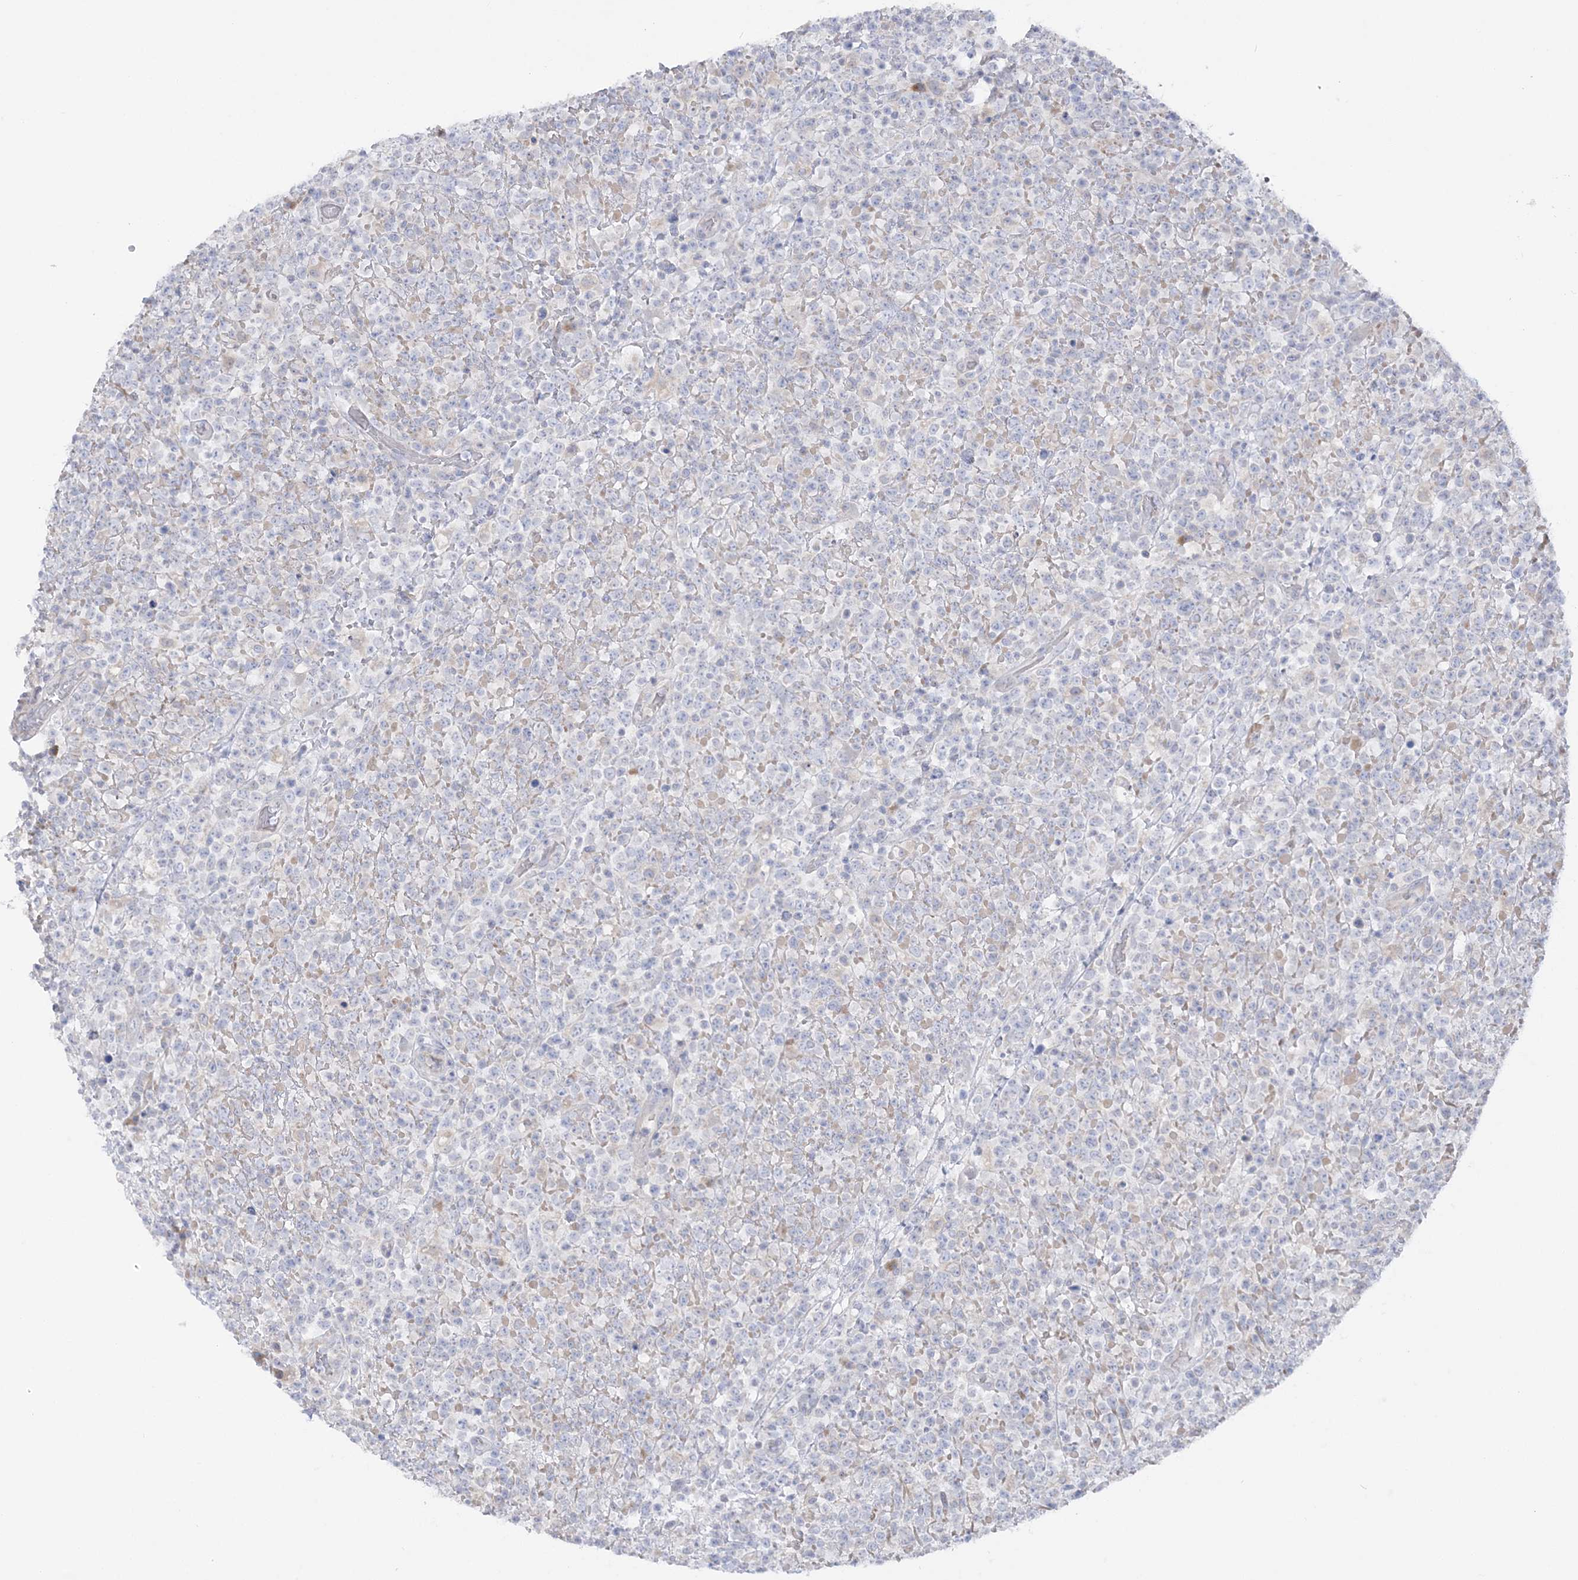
{"staining": {"intensity": "negative", "quantity": "none", "location": "none"}, "tissue": "lymphoma", "cell_type": "Tumor cells", "image_type": "cancer", "snomed": [{"axis": "morphology", "description": "Malignant lymphoma, non-Hodgkin's type, High grade"}, {"axis": "topography", "description": "Colon"}], "caption": "Tumor cells show no significant staining in high-grade malignant lymphoma, non-Hodgkin's type.", "gene": "MMADHC", "patient": {"sex": "female", "age": 53}}